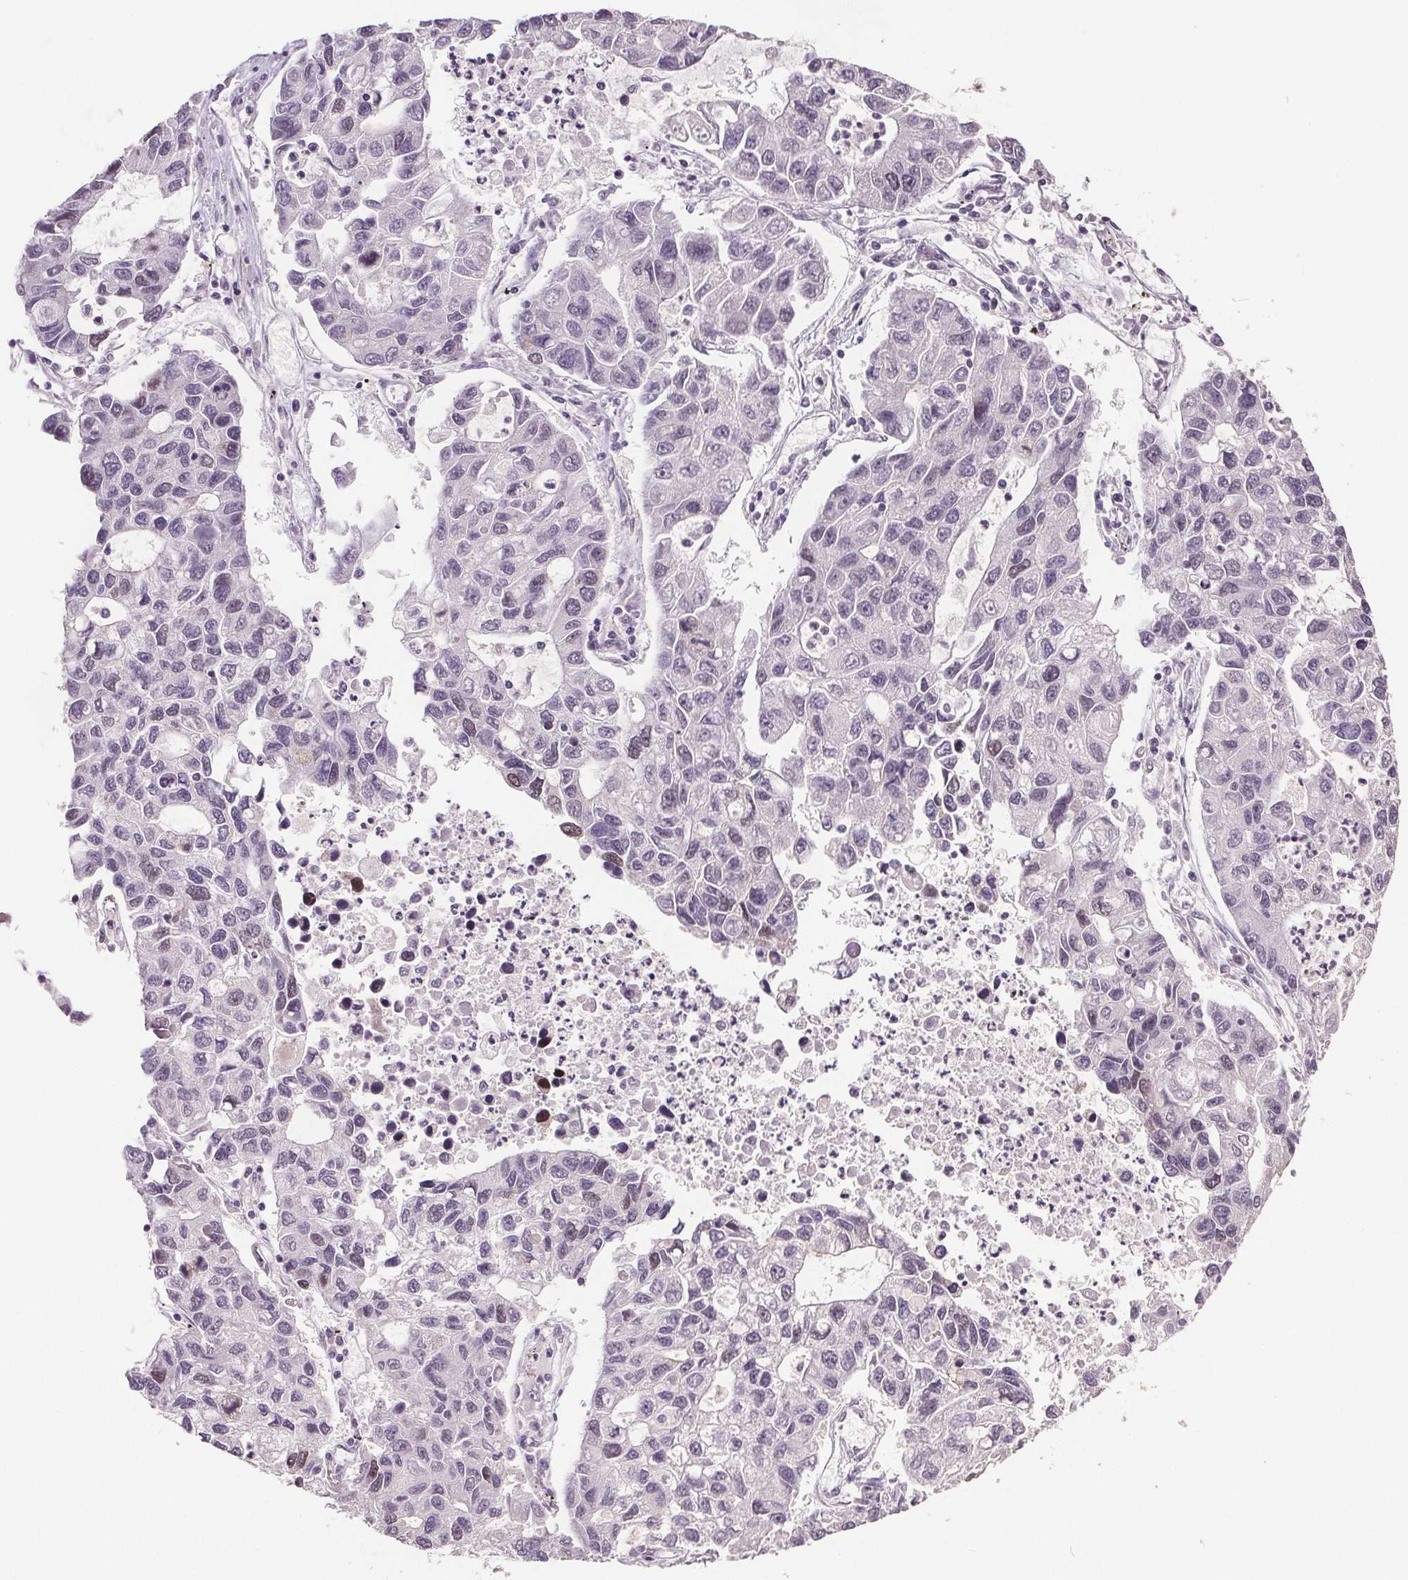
{"staining": {"intensity": "negative", "quantity": "none", "location": "none"}, "tissue": "lung cancer", "cell_type": "Tumor cells", "image_type": "cancer", "snomed": [{"axis": "morphology", "description": "Adenocarcinoma, NOS"}, {"axis": "topography", "description": "Bronchus"}, {"axis": "topography", "description": "Lung"}], "caption": "Histopathology image shows no significant protein positivity in tumor cells of lung cancer (adenocarcinoma). Brightfield microscopy of immunohistochemistry (IHC) stained with DAB (brown) and hematoxylin (blue), captured at high magnification.", "gene": "CENPF", "patient": {"sex": "female", "age": 51}}